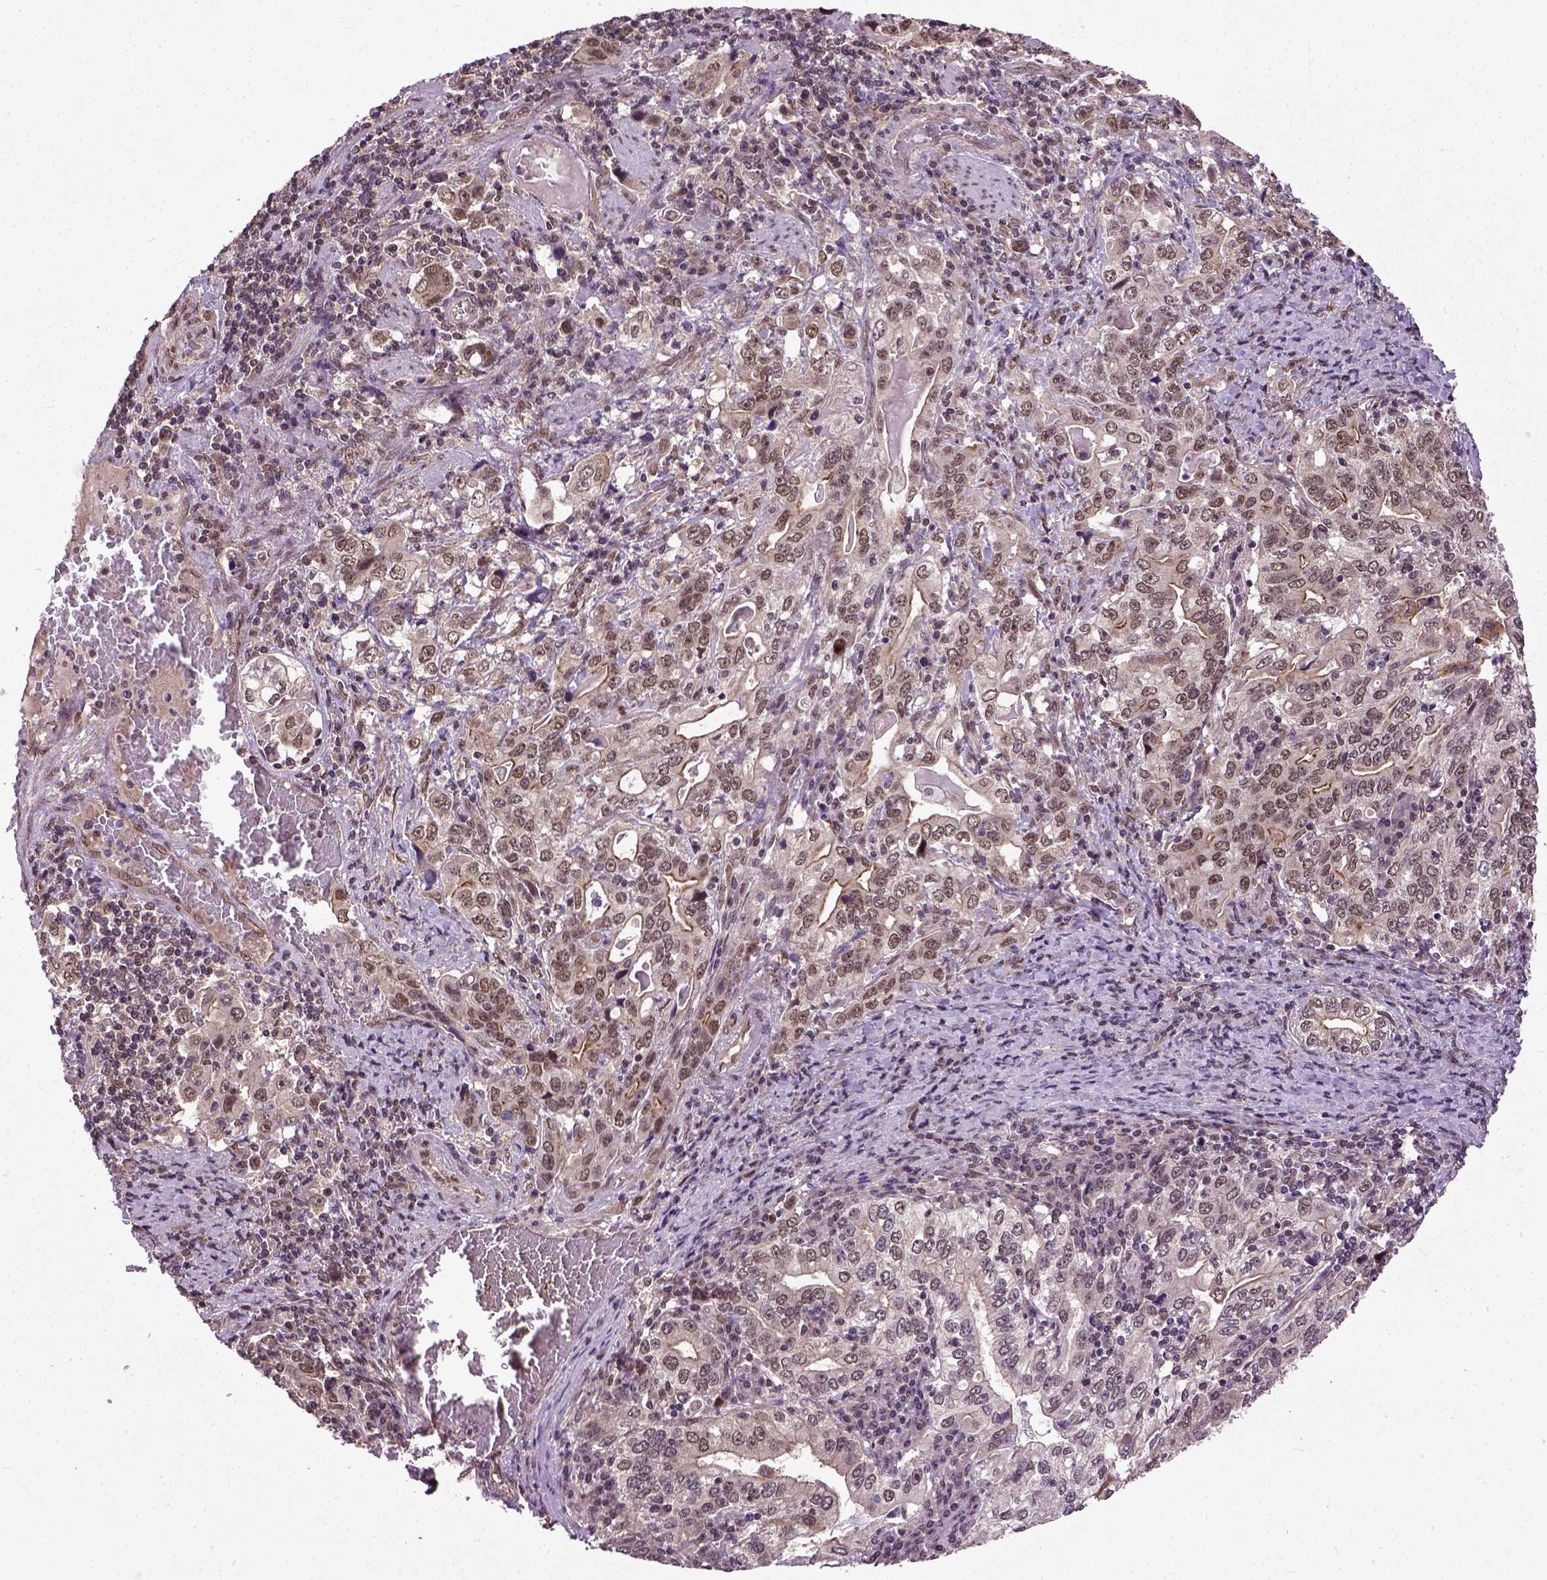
{"staining": {"intensity": "moderate", "quantity": "25%-75%", "location": "nuclear"}, "tissue": "stomach cancer", "cell_type": "Tumor cells", "image_type": "cancer", "snomed": [{"axis": "morphology", "description": "Adenocarcinoma, NOS"}, {"axis": "topography", "description": "Stomach, lower"}], "caption": "A brown stain shows moderate nuclear expression of a protein in stomach adenocarcinoma tumor cells. (IHC, brightfield microscopy, high magnification).", "gene": "UBA3", "patient": {"sex": "female", "age": 72}}